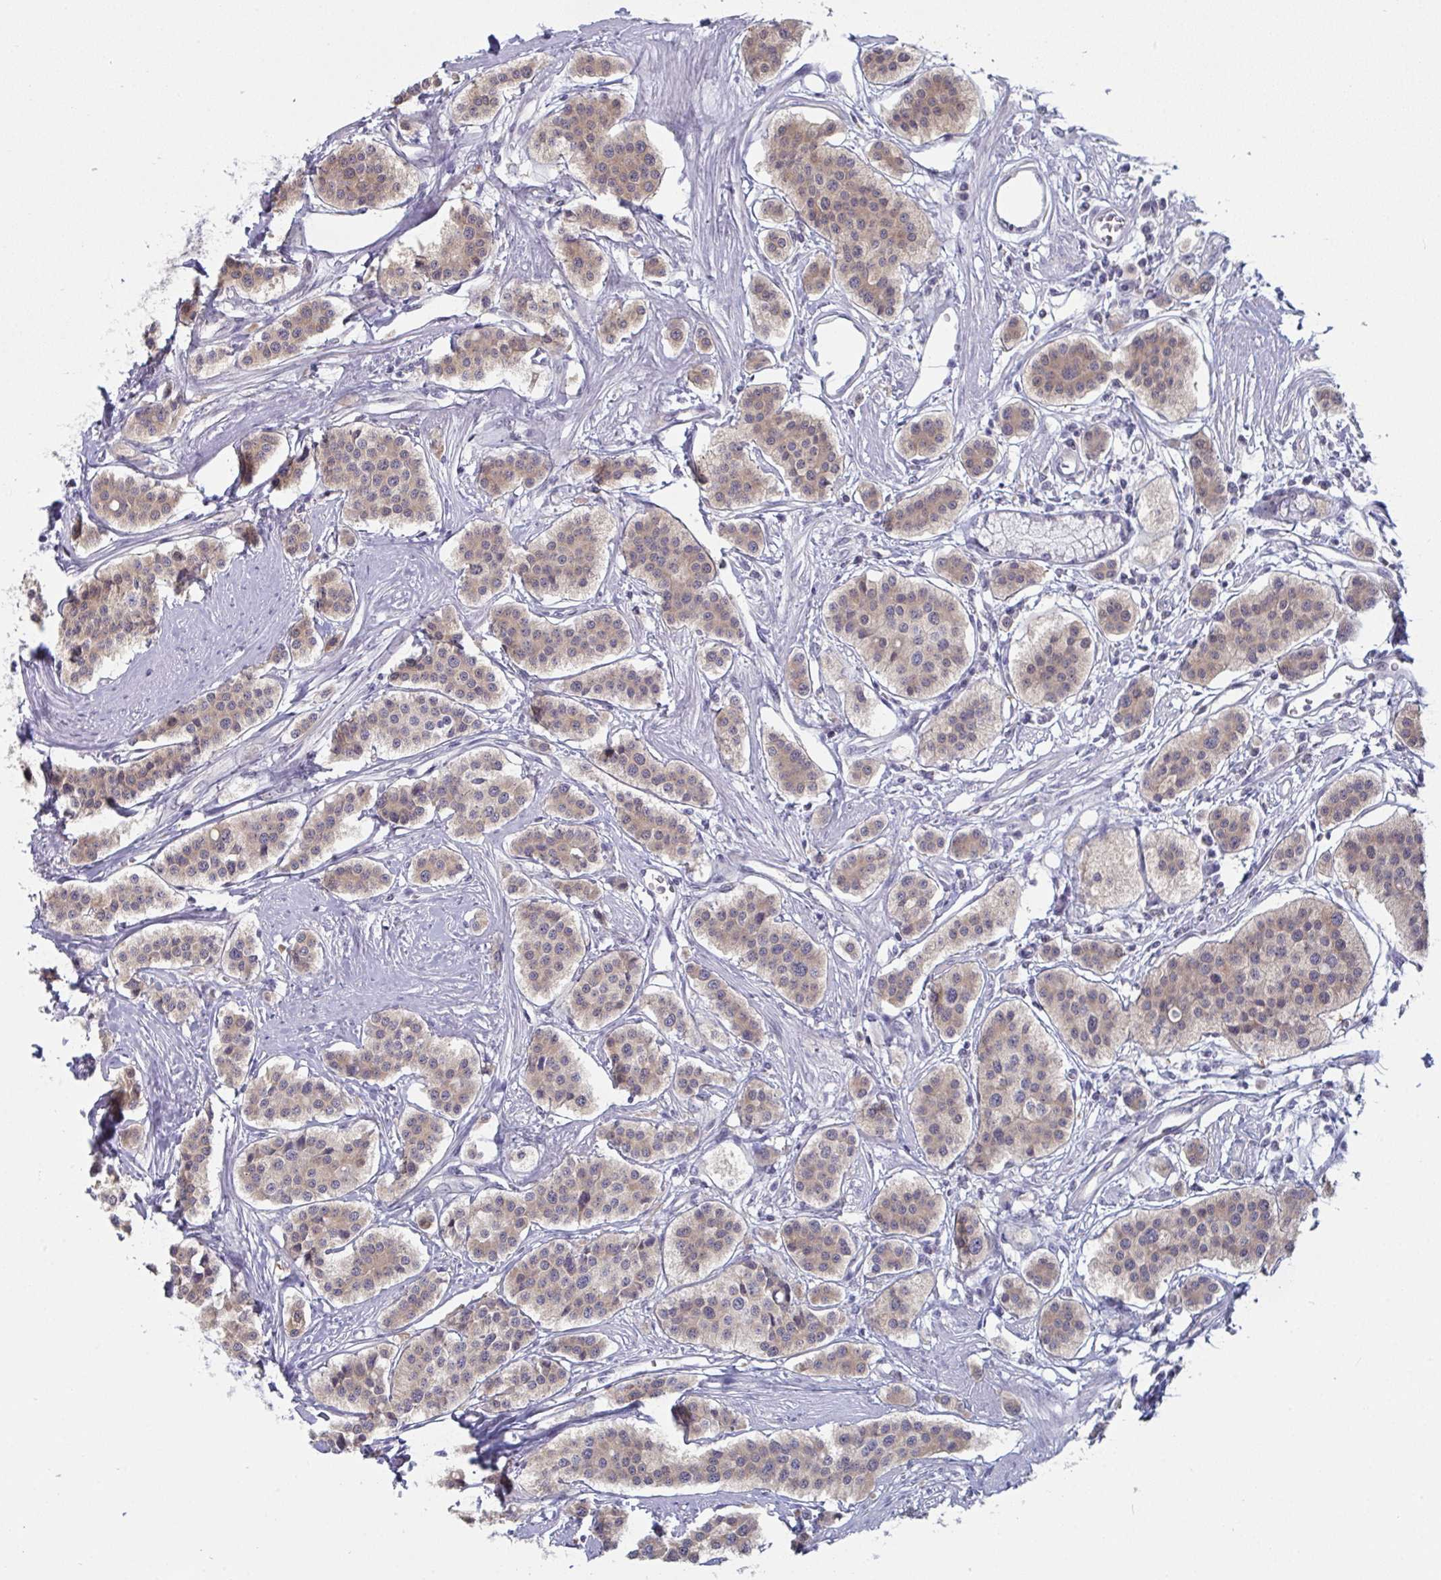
{"staining": {"intensity": "weak", "quantity": "25%-75%", "location": "cytoplasmic/membranous"}, "tissue": "carcinoid", "cell_type": "Tumor cells", "image_type": "cancer", "snomed": [{"axis": "morphology", "description": "Carcinoid, malignant, NOS"}, {"axis": "topography", "description": "Small intestine"}], "caption": "Brown immunohistochemical staining in human carcinoid exhibits weak cytoplasmic/membranous staining in about 25%-75% of tumor cells. Ihc stains the protein of interest in brown and the nuclei are stained blue.", "gene": "PTPRD", "patient": {"sex": "male", "age": 60}}